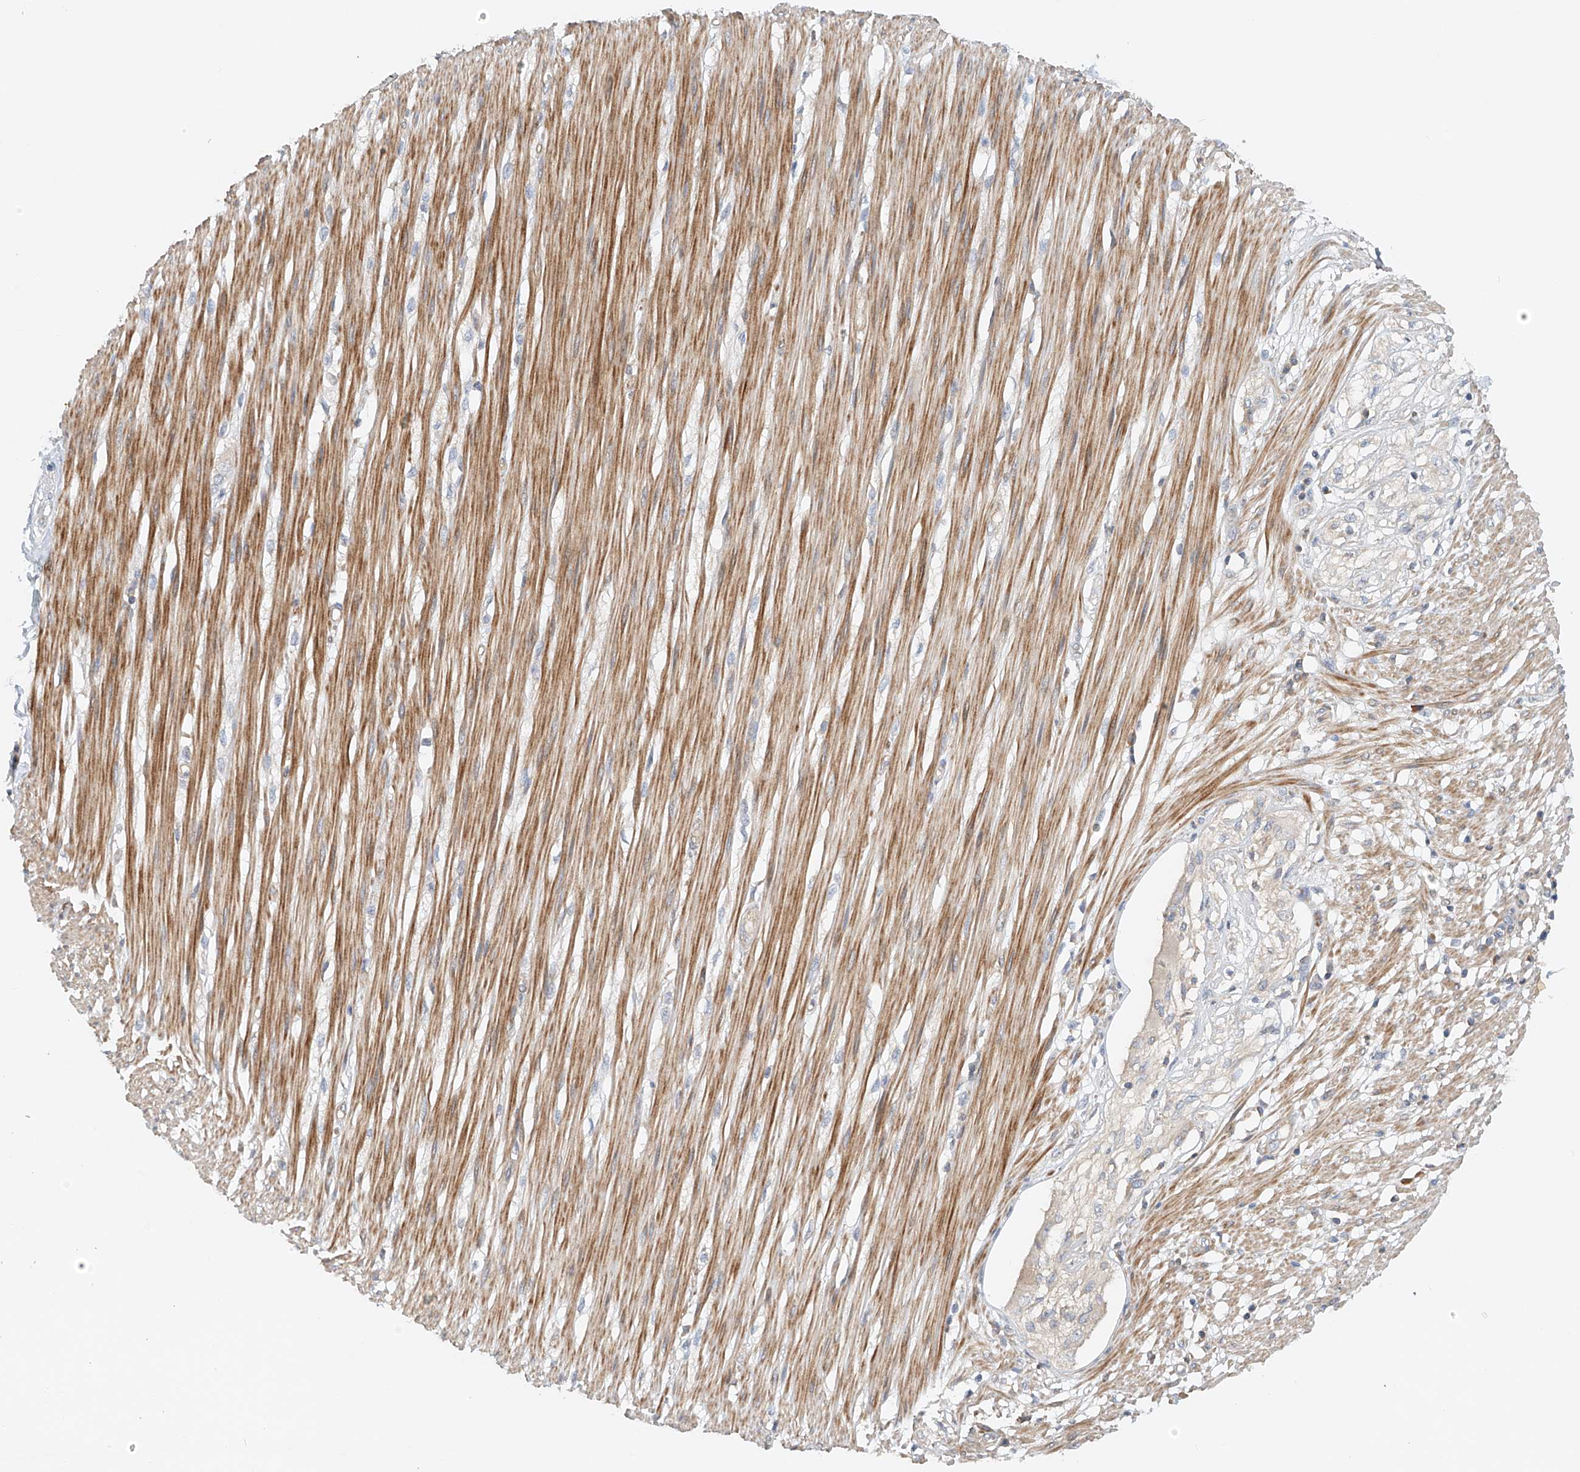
{"staining": {"intensity": "strong", "quantity": ">75%", "location": "cytoplasmic/membranous"}, "tissue": "smooth muscle", "cell_type": "Smooth muscle cells", "image_type": "normal", "snomed": [{"axis": "morphology", "description": "Normal tissue, NOS"}, {"axis": "morphology", "description": "Adenocarcinoma, NOS"}, {"axis": "topography", "description": "Colon"}, {"axis": "topography", "description": "Peripheral nerve tissue"}], "caption": "Benign smooth muscle reveals strong cytoplasmic/membranous expression in about >75% of smooth muscle cells (Brightfield microscopy of DAB IHC at high magnification)..", "gene": "ENSG00000266202", "patient": {"sex": "male", "age": 14}}